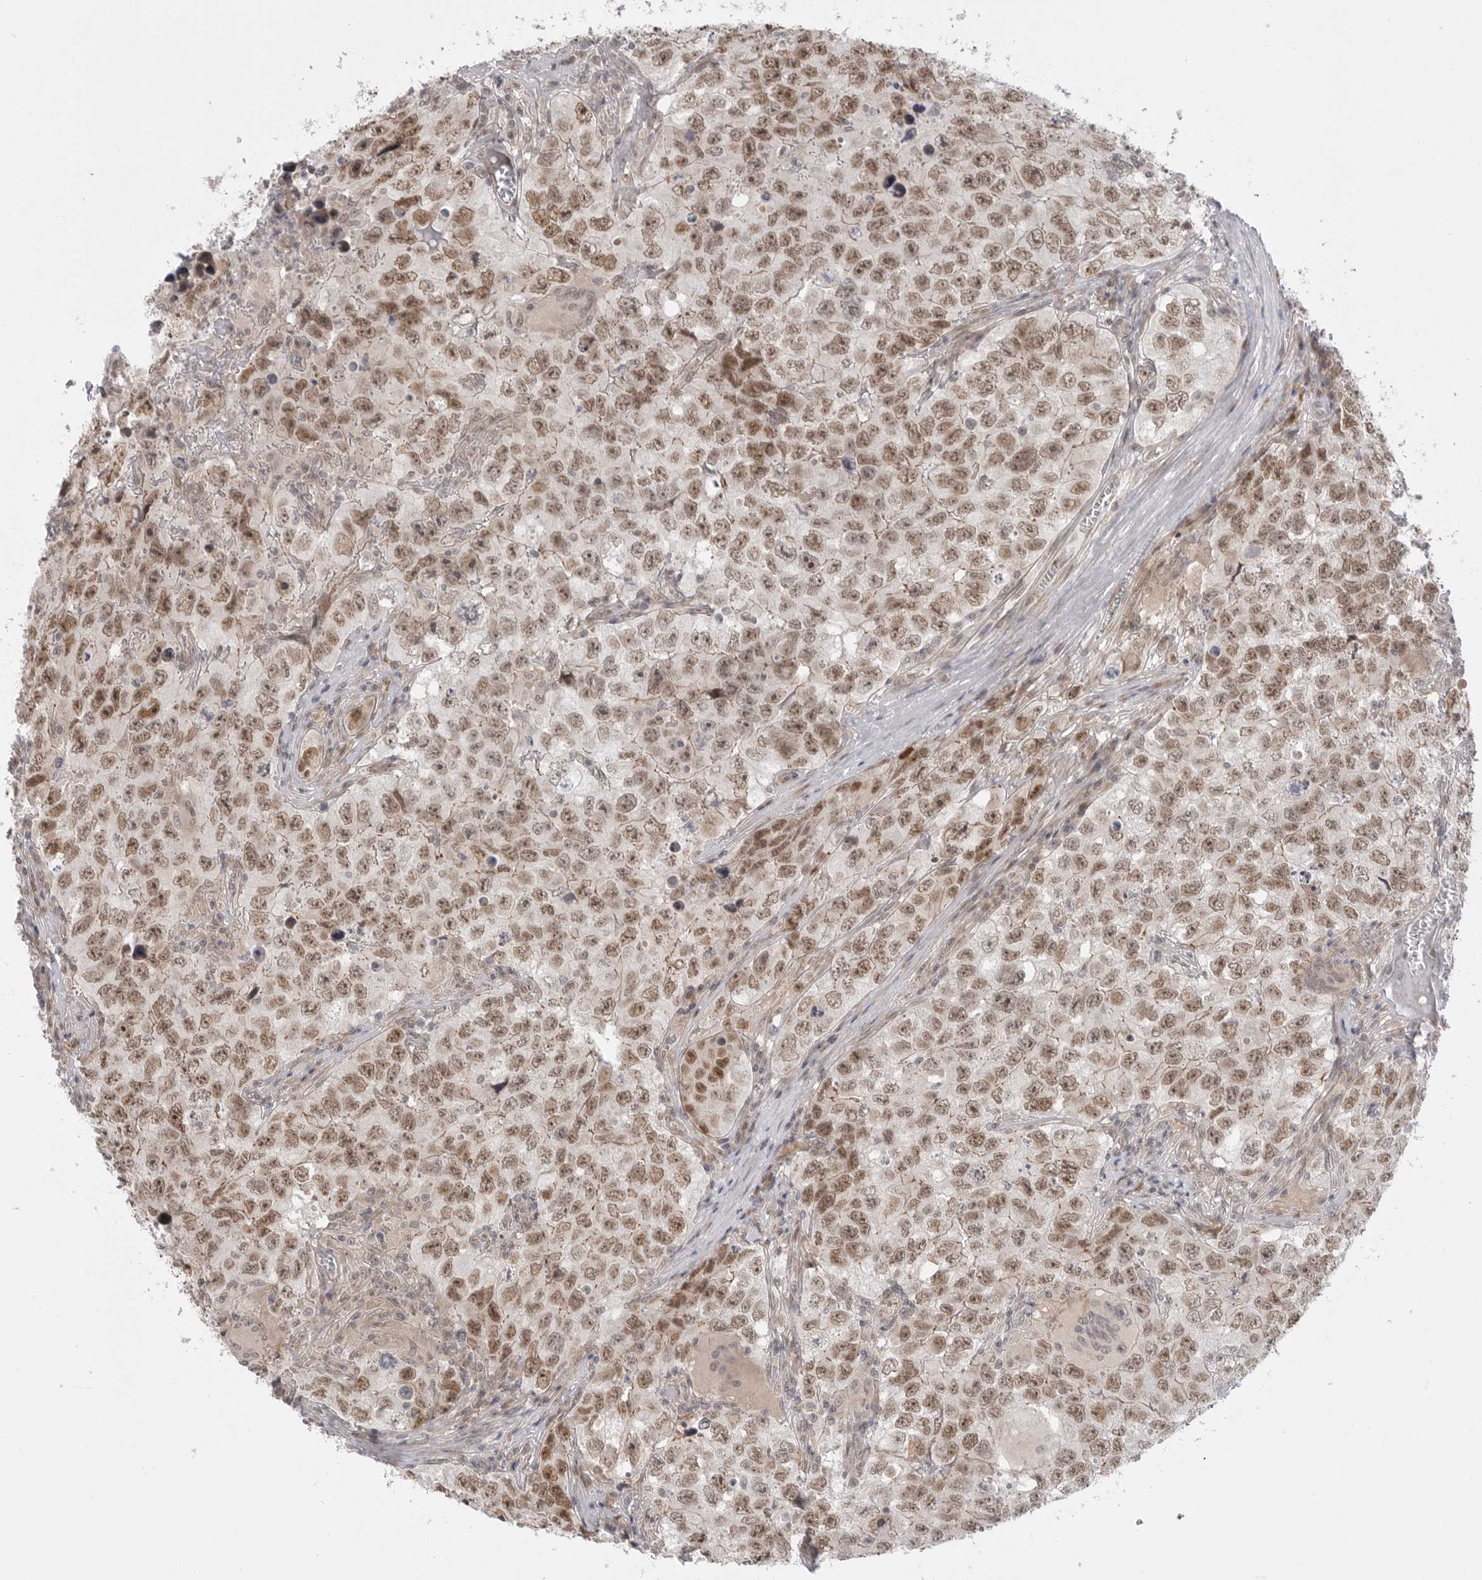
{"staining": {"intensity": "moderate", "quantity": ">75%", "location": "nuclear"}, "tissue": "testis cancer", "cell_type": "Tumor cells", "image_type": "cancer", "snomed": [{"axis": "morphology", "description": "Seminoma, NOS"}, {"axis": "morphology", "description": "Carcinoma, Embryonal, NOS"}, {"axis": "topography", "description": "Testis"}], "caption": "An IHC image of neoplastic tissue is shown. Protein staining in brown labels moderate nuclear positivity in seminoma (testis) within tumor cells.", "gene": "GGT6", "patient": {"sex": "male", "age": 43}}